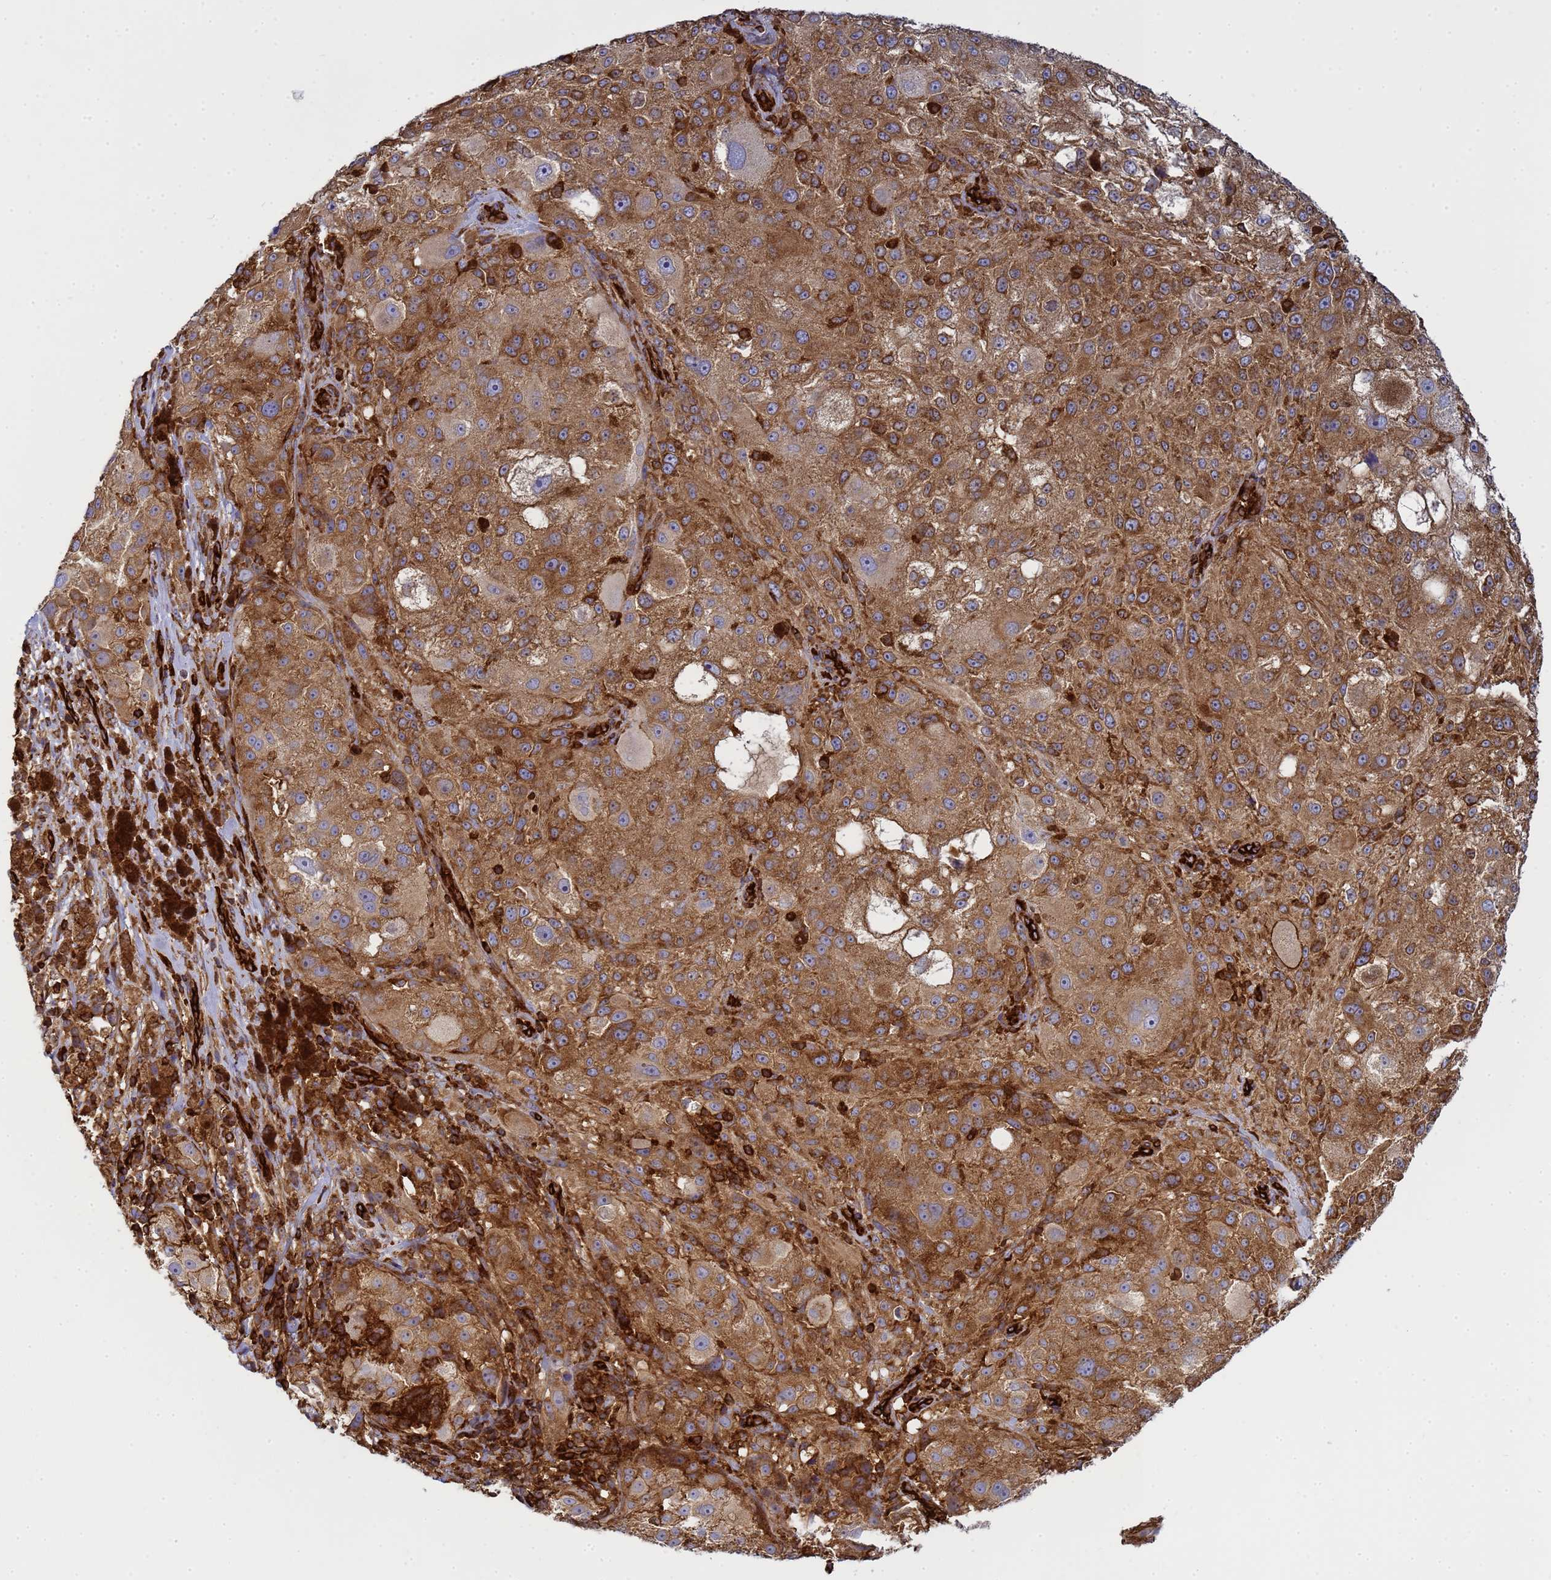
{"staining": {"intensity": "moderate", "quantity": ">75%", "location": "cytoplasmic/membranous"}, "tissue": "melanoma", "cell_type": "Tumor cells", "image_type": "cancer", "snomed": [{"axis": "morphology", "description": "Necrosis, NOS"}, {"axis": "morphology", "description": "Malignant melanoma, NOS"}, {"axis": "topography", "description": "Skin"}], "caption": "Immunohistochemistry (DAB) staining of melanoma shows moderate cytoplasmic/membranous protein positivity in about >75% of tumor cells. The protein of interest is stained brown, and the nuclei are stained in blue (DAB (3,3'-diaminobenzidine) IHC with brightfield microscopy, high magnification).", "gene": "ZBTB8OS", "patient": {"sex": "female", "age": 87}}